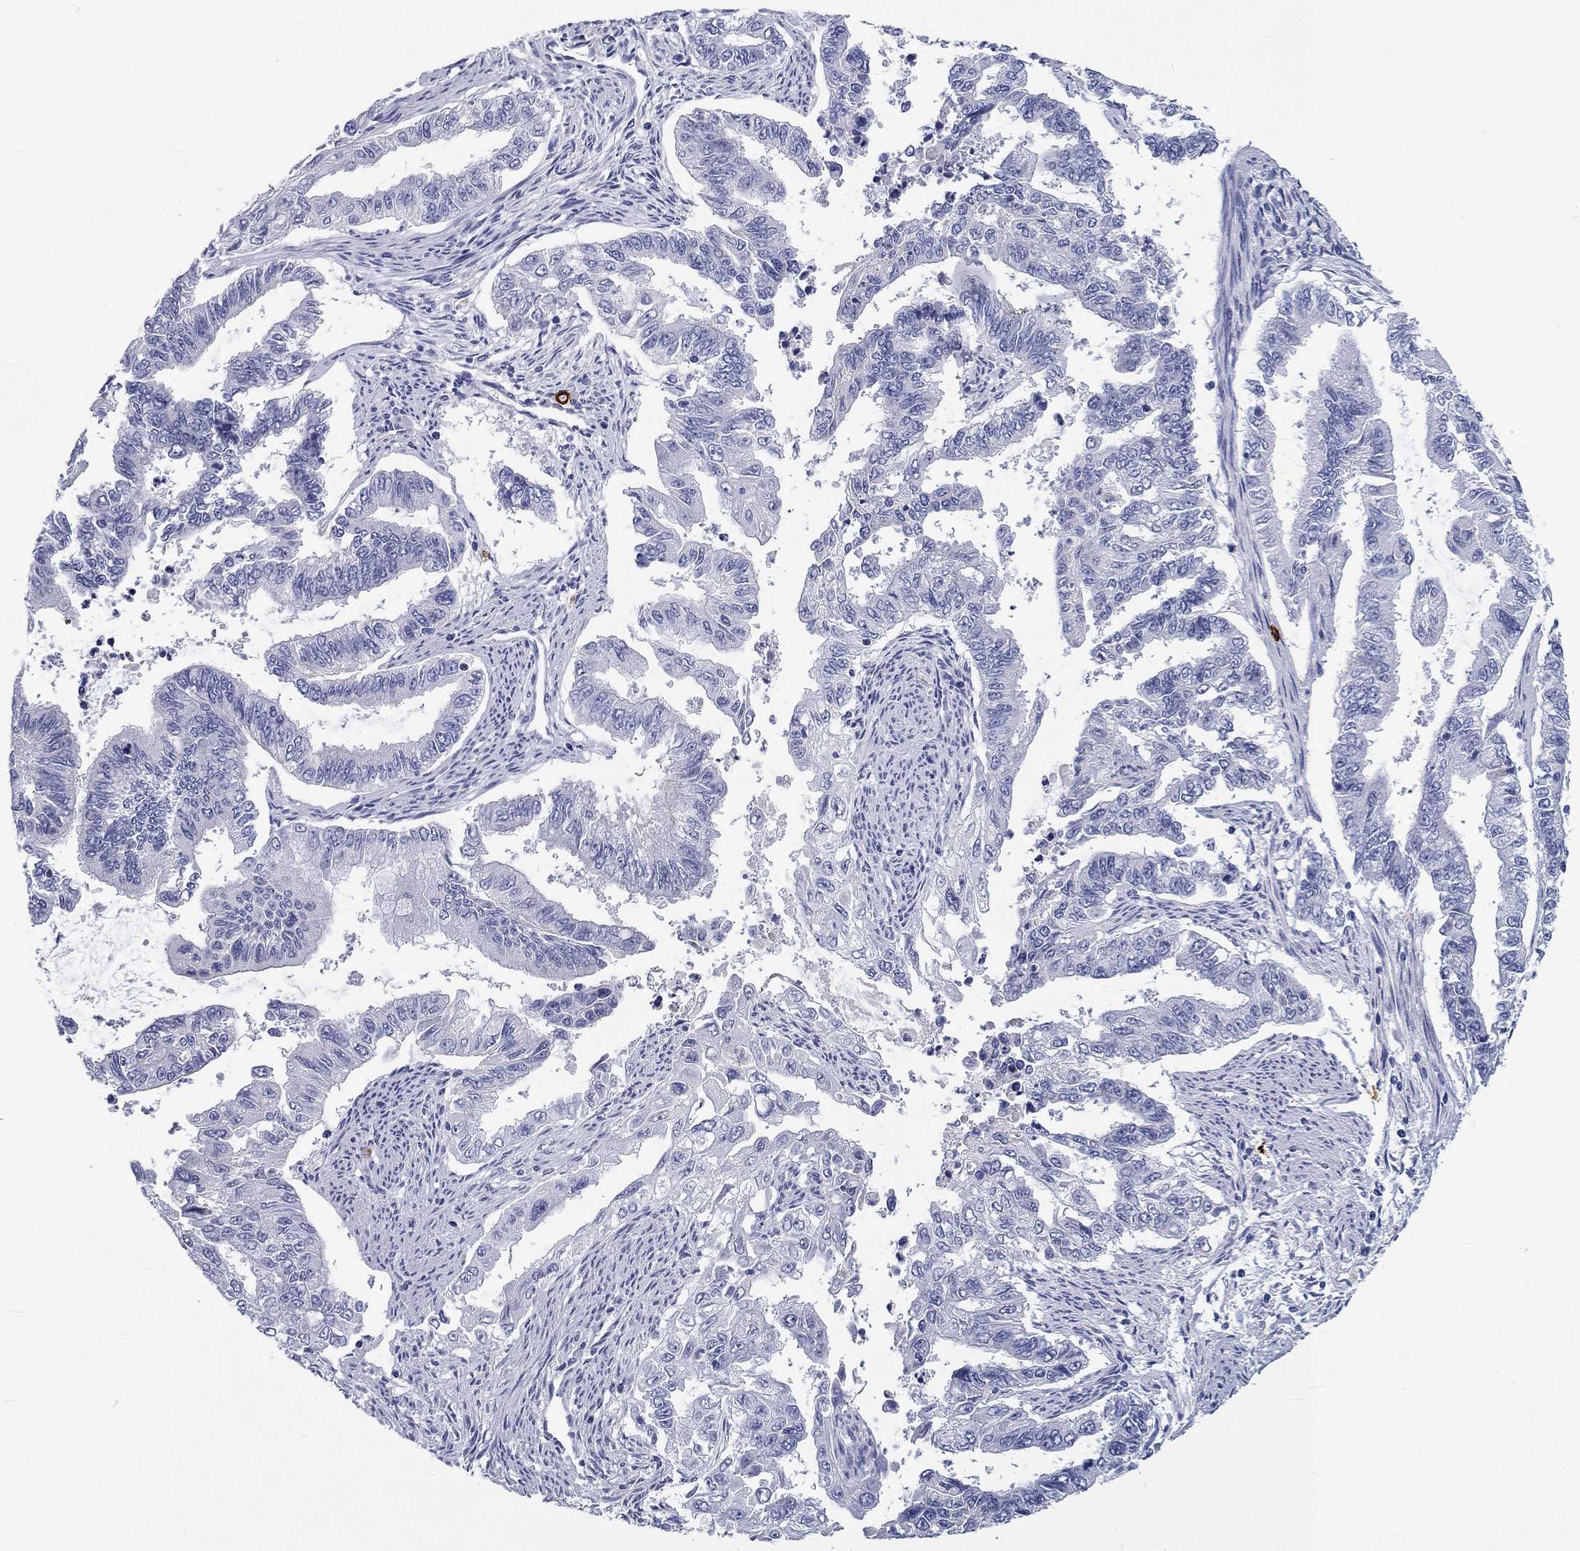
{"staining": {"intensity": "negative", "quantity": "none", "location": "none"}, "tissue": "endometrial cancer", "cell_type": "Tumor cells", "image_type": "cancer", "snomed": [{"axis": "morphology", "description": "Adenocarcinoma, NOS"}, {"axis": "topography", "description": "Uterus"}], "caption": "DAB (3,3'-diaminobenzidine) immunohistochemical staining of endometrial cancer (adenocarcinoma) reveals no significant staining in tumor cells.", "gene": "CD40LG", "patient": {"sex": "female", "age": 59}}